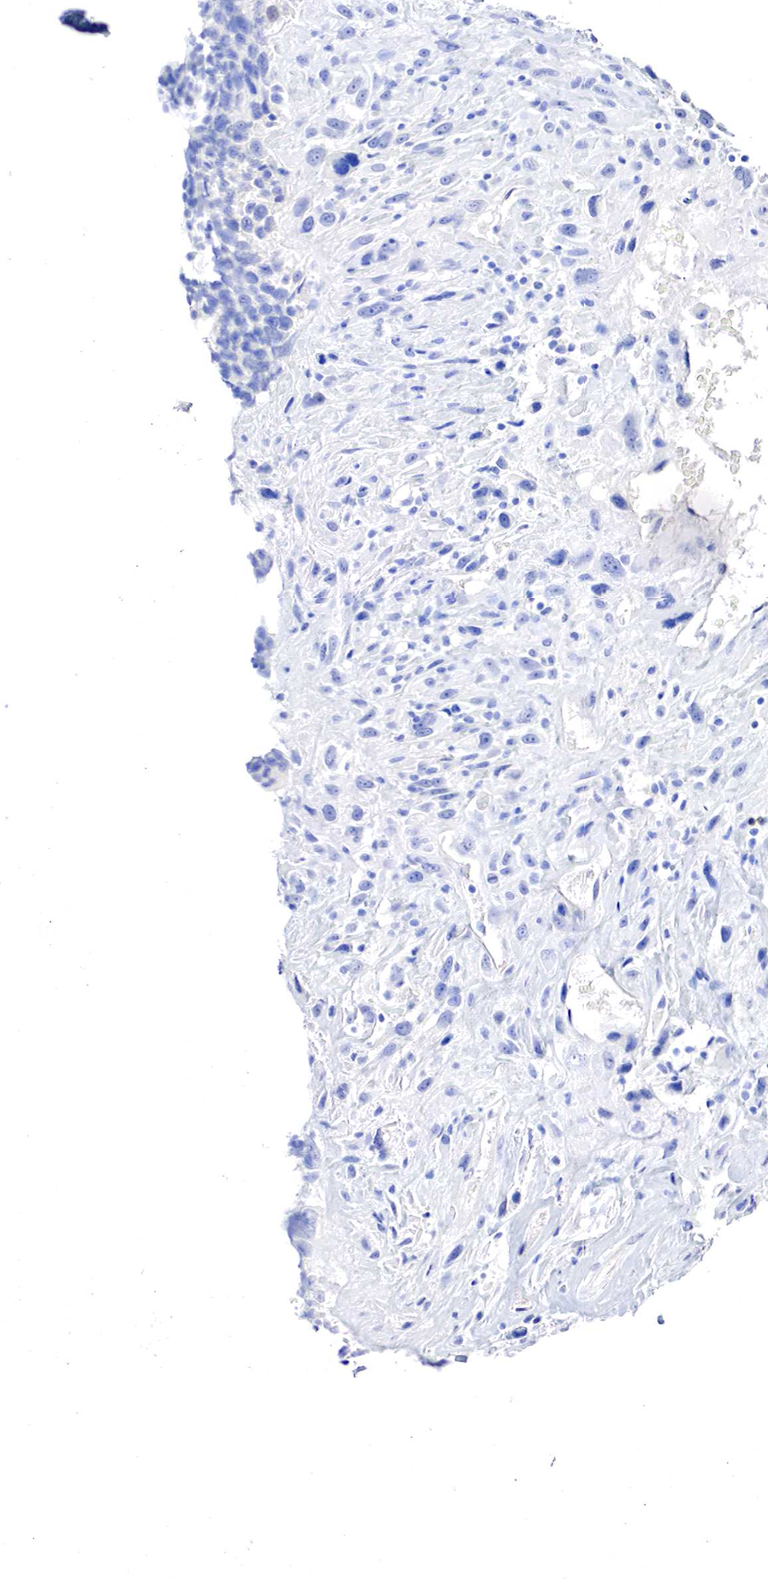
{"staining": {"intensity": "negative", "quantity": "none", "location": "none"}, "tissue": "breast cancer", "cell_type": "Tumor cells", "image_type": "cancer", "snomed": [{"axis": "morphology", "description": "Neoplasm, malignant, NOS"}, {"axis": "topography", "description": "Breast"}], "caption": "Immunohistochemistry (IHC) histopathology image of malignant neoplasm (breast) stained for a protein (brown), which displays no expression in tumor cells.", "gene": "OTC", "patient": {"sex": "female", "age": 50}}